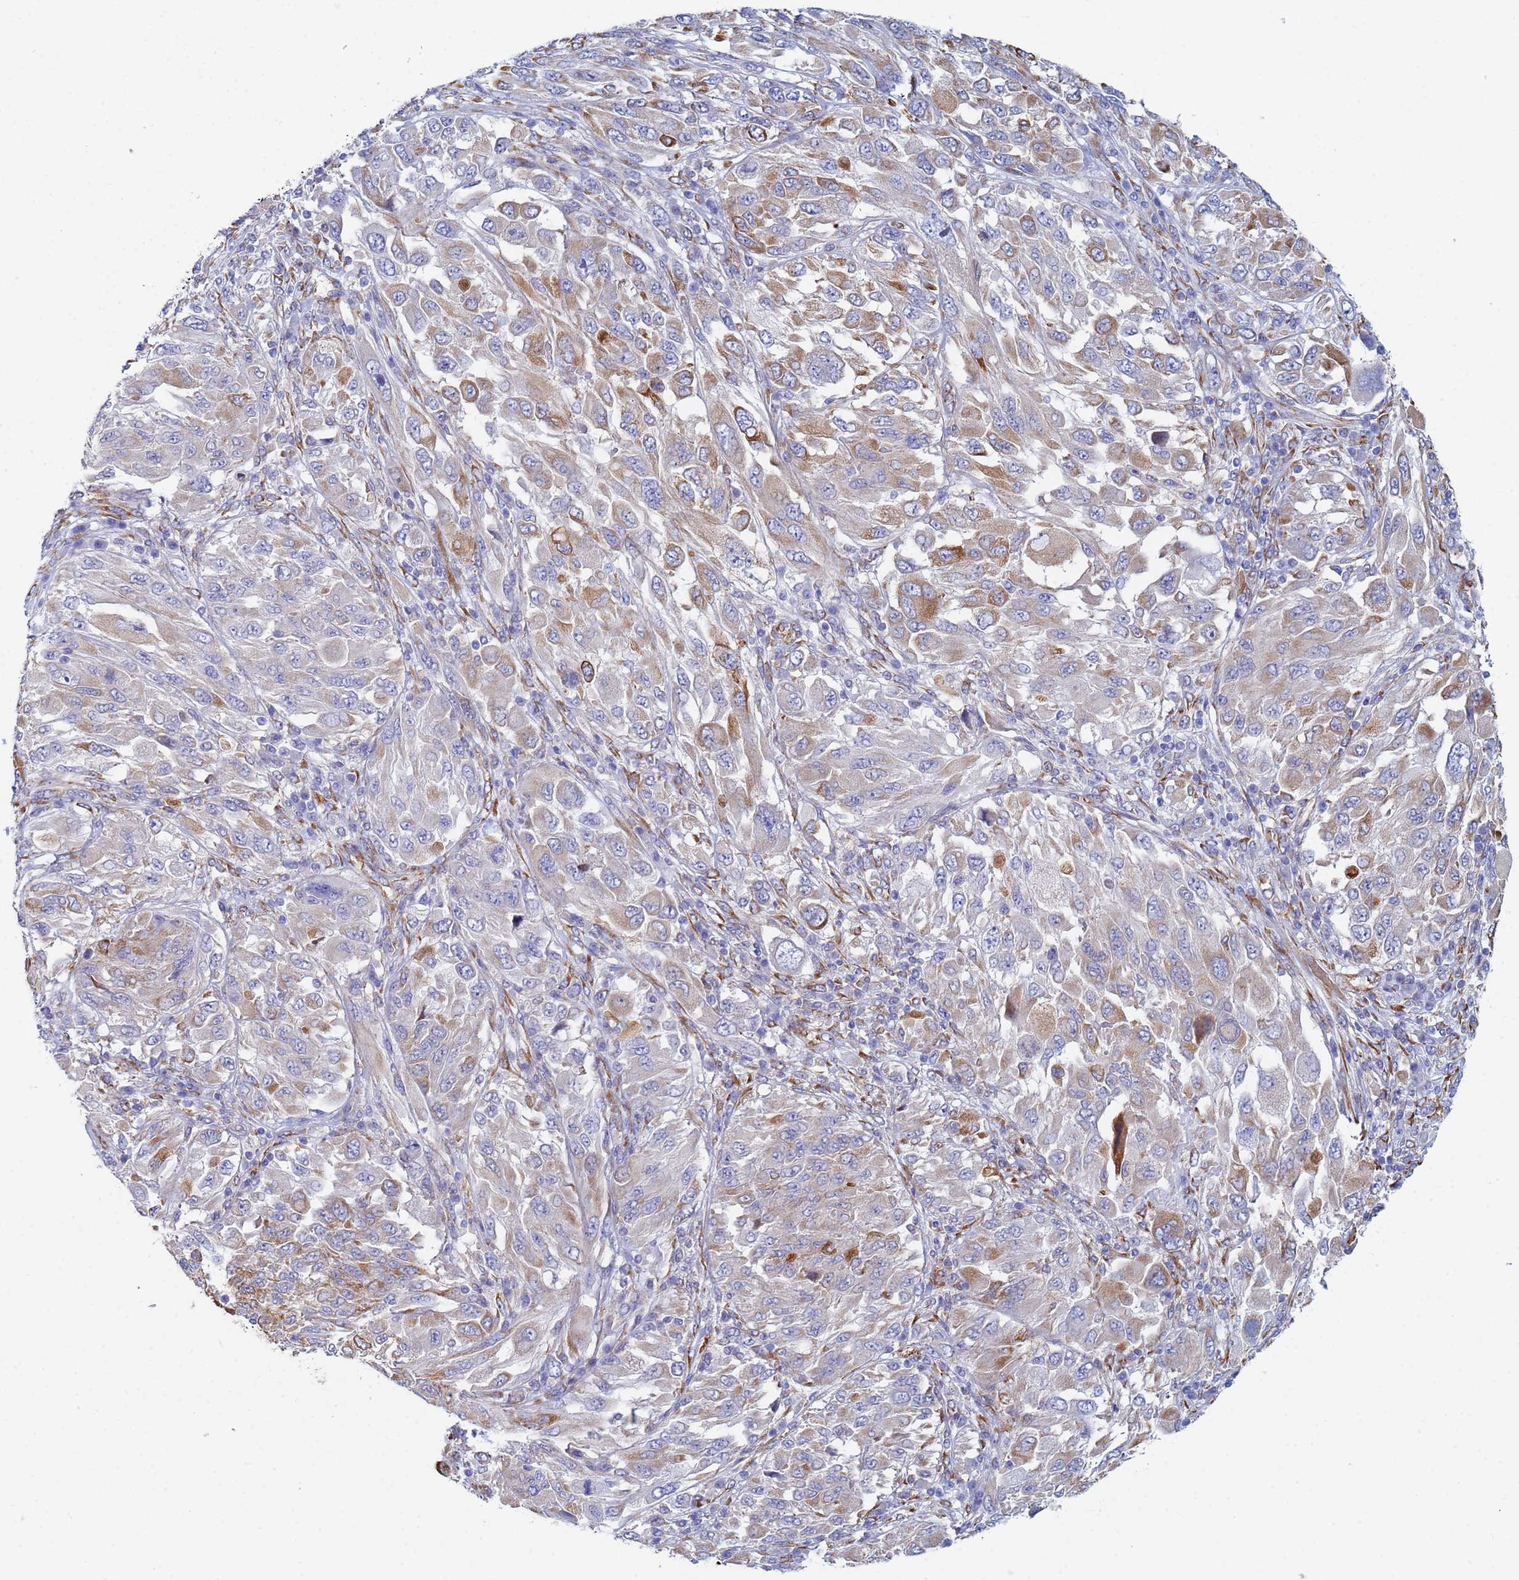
{"staining": {"intensity": "moderate", "quantity": "<25%", "location": "cytoplasmic/membranous"}, "tissue": "melanoma", "cell_type": "Tumor cells", "image_type": "cancer", "snomed": [{"axis": "morphology", "description": "Malignant melanoma, NOS"}, {"axis": "topography", "description": "Skin"}], "caption": "DAB immunohistochemical staining of melanoma shows moderate cytoplasmic/membranous protein positivity in about <25% of tumor cells.", "gene": "GDAP2", "patient": {"sex": "female", "age": 91}}